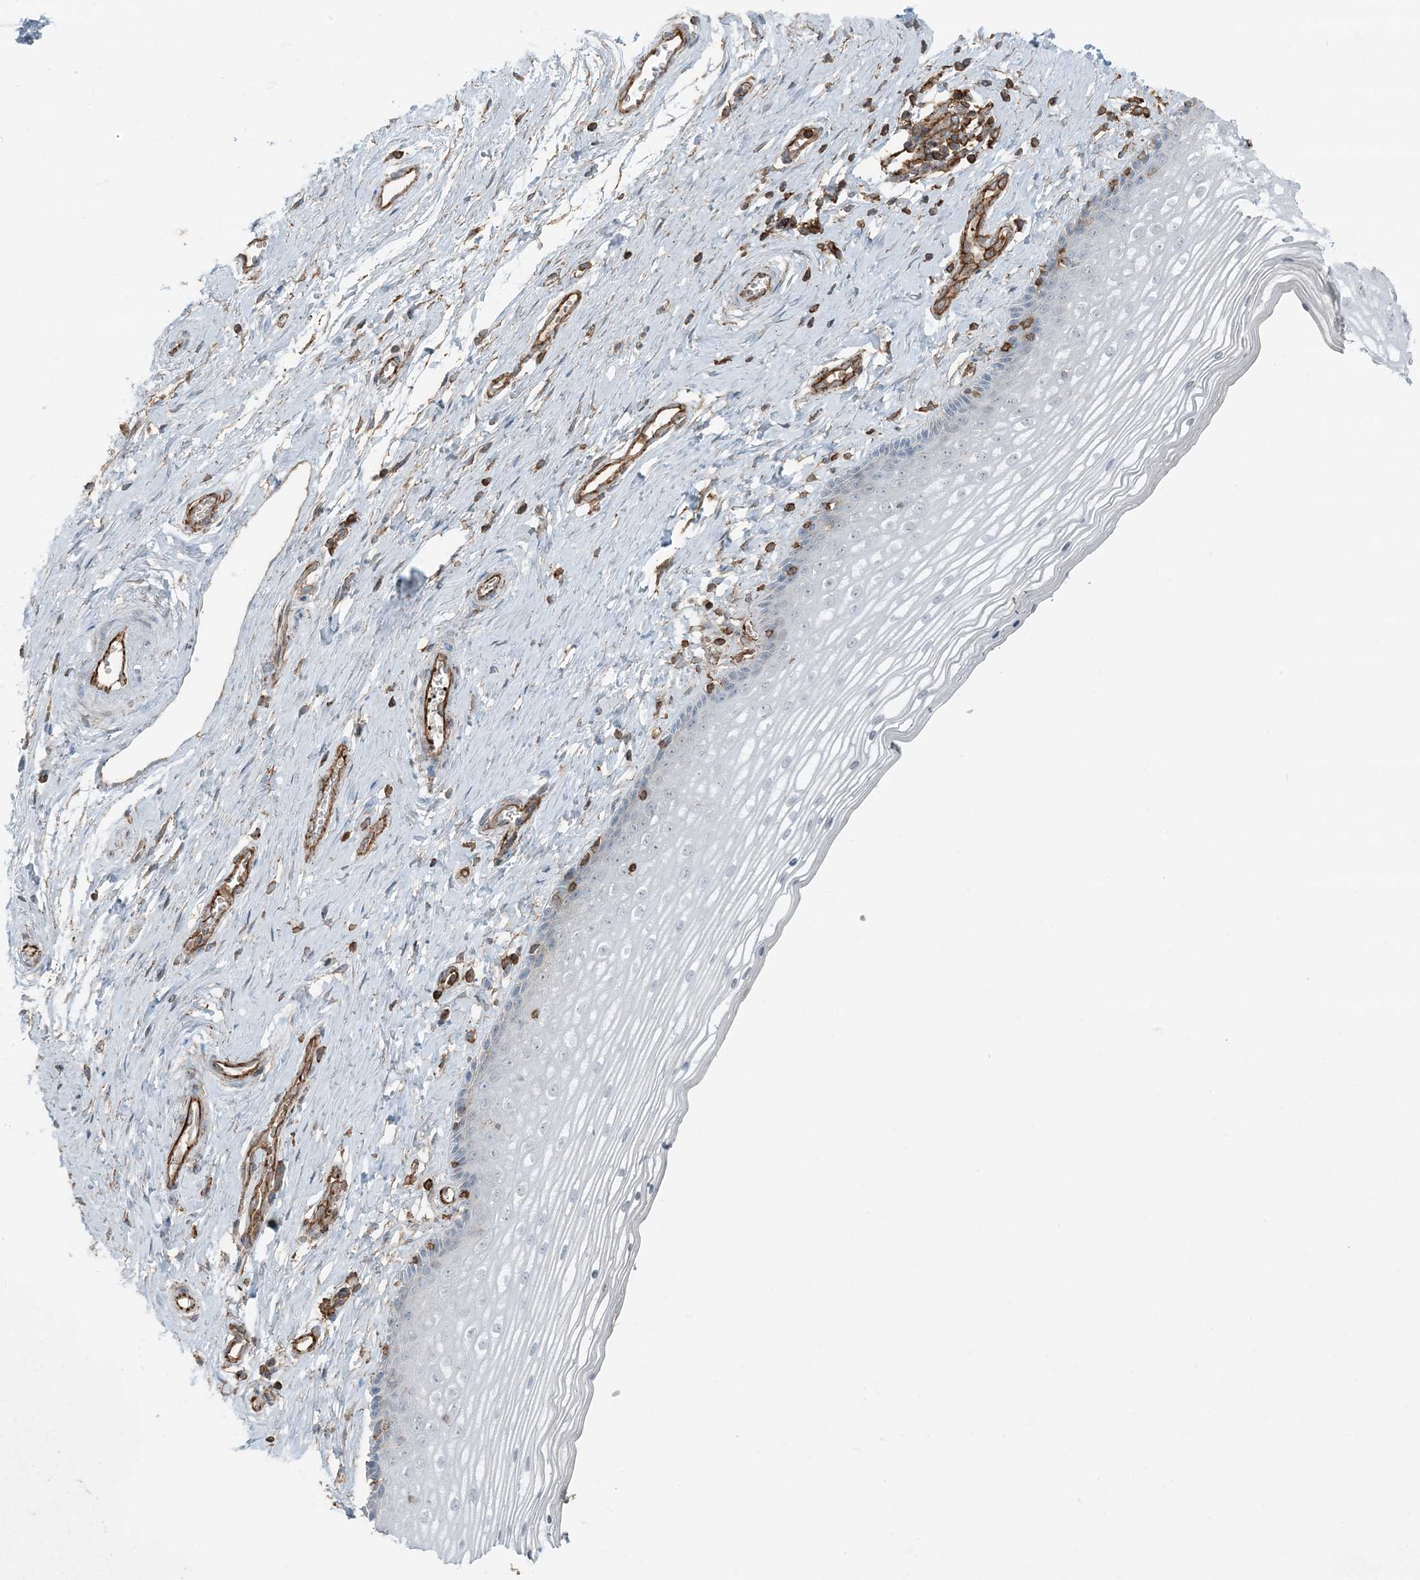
{"staining": {"intensity": "weak", "quantity": "<25%", "location": "cytoplasmic/membranous"}, "tissue": "vagina", "cell_type": "Squamous epithelial cells", "image_type": "normal", "snomed": [{"axis": "morphology", "description": "Normal tissue, NOS"}, {"axis": "topography", "description": "Vagina"}], "caption": "IHC micrograph of unremarkable human vagina stained for a protein (brown), which displays no expression in squamous epithelial cells.", "gene": "APOBEC3C", "patient": {"sex": "female", "age": 46}}